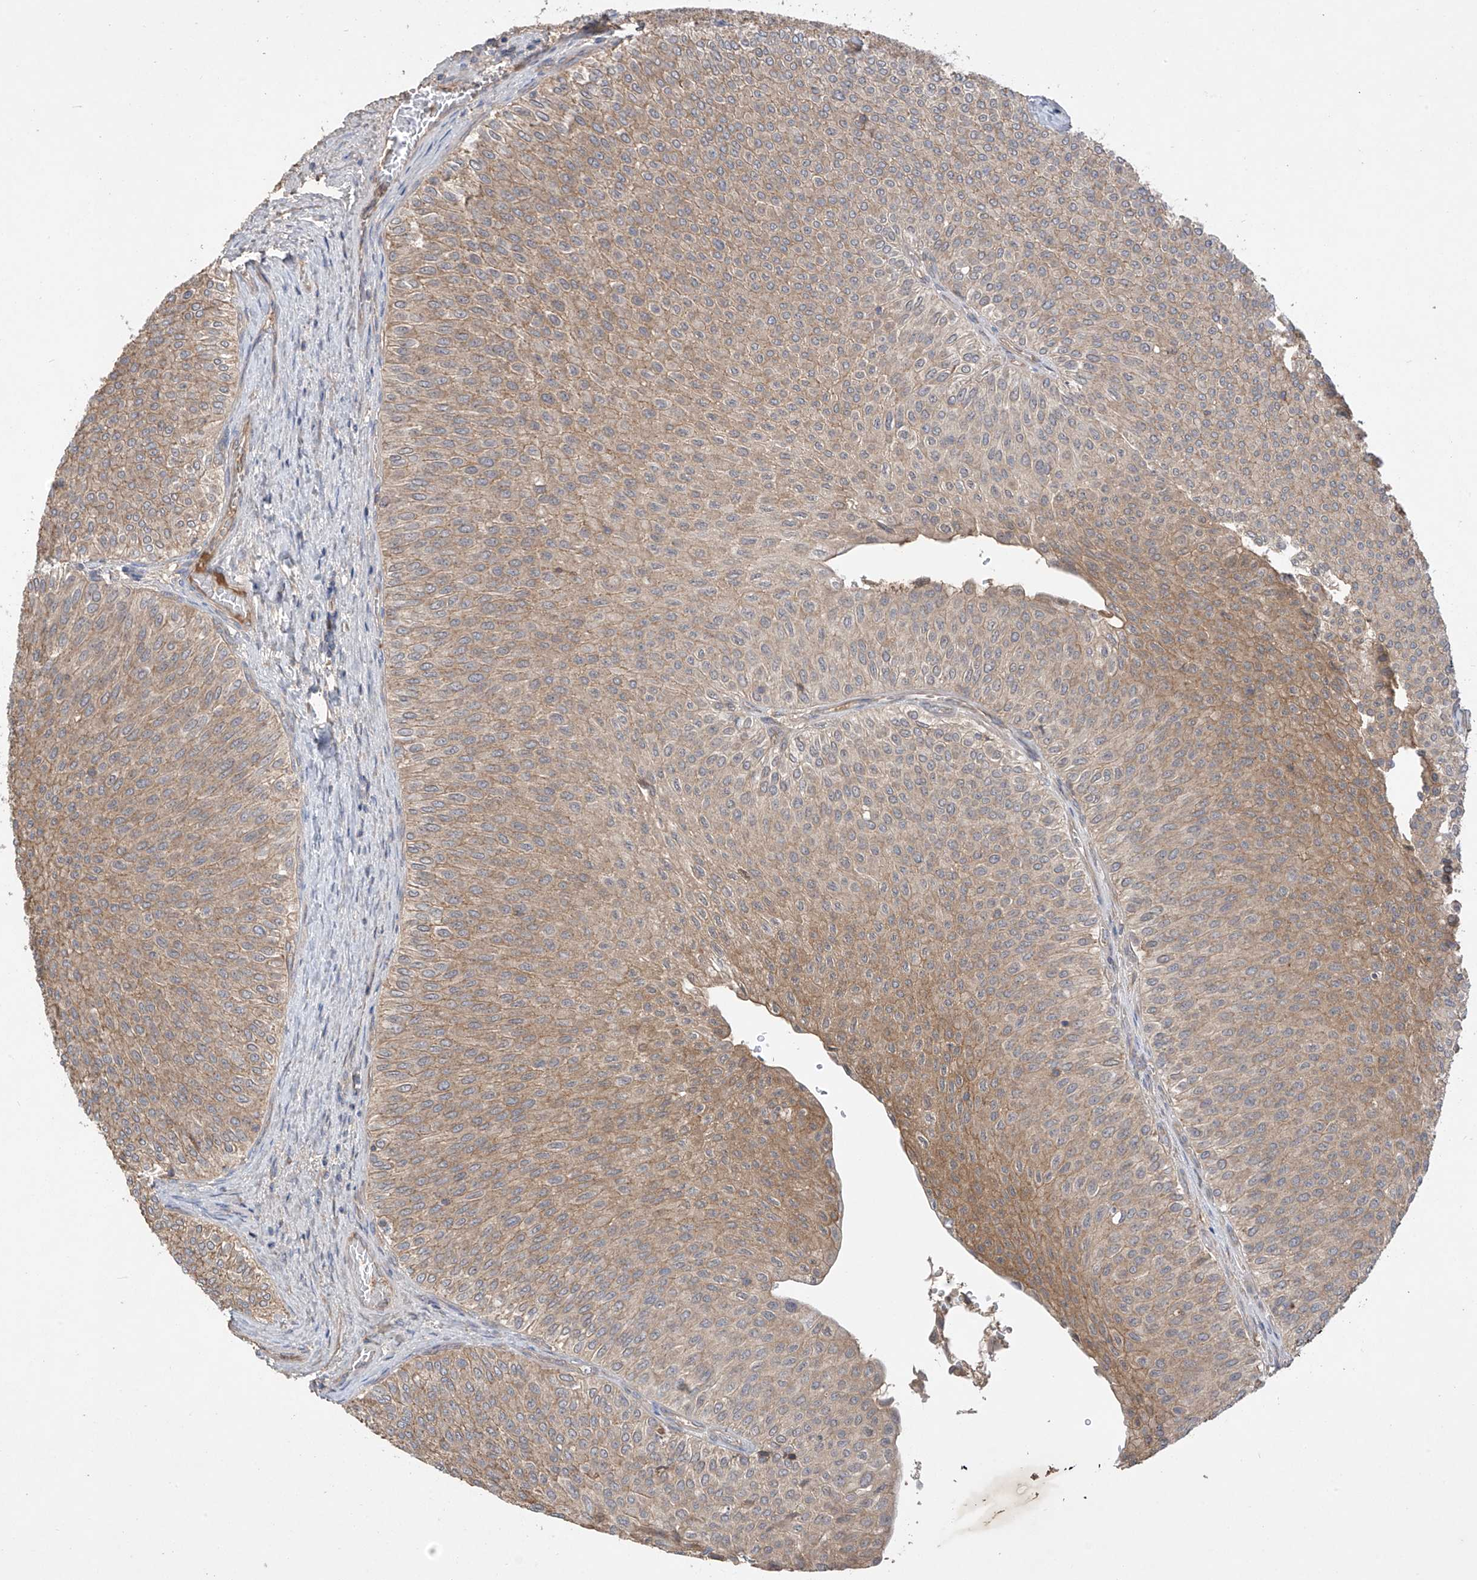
{"staining": {"intensity": "moderate", "quantity": "25%-75%", "location": "cytoplasmic/membranous"}, "tissue": "urothelial cancer", "cell_type": "Tumor cells", "image_type": "cancer", "snomed": [{"axis": "morphology", "description": "Urothelial carcinoma, Low grade"}, {"axis": "topography", "description": "Urinary bladder"}], "caption": "Moderate cytoplasmic/membranous positivity is identified in about 25%-75% of tumor cells in urothelial carcinoma (low-grade). (DAB (3,3'-diaminobenzidine) IHC with brightfield microscopy, high magnification).", "gene": "CACNA2D4", "patient": {"sex": "male", "age": 78}}